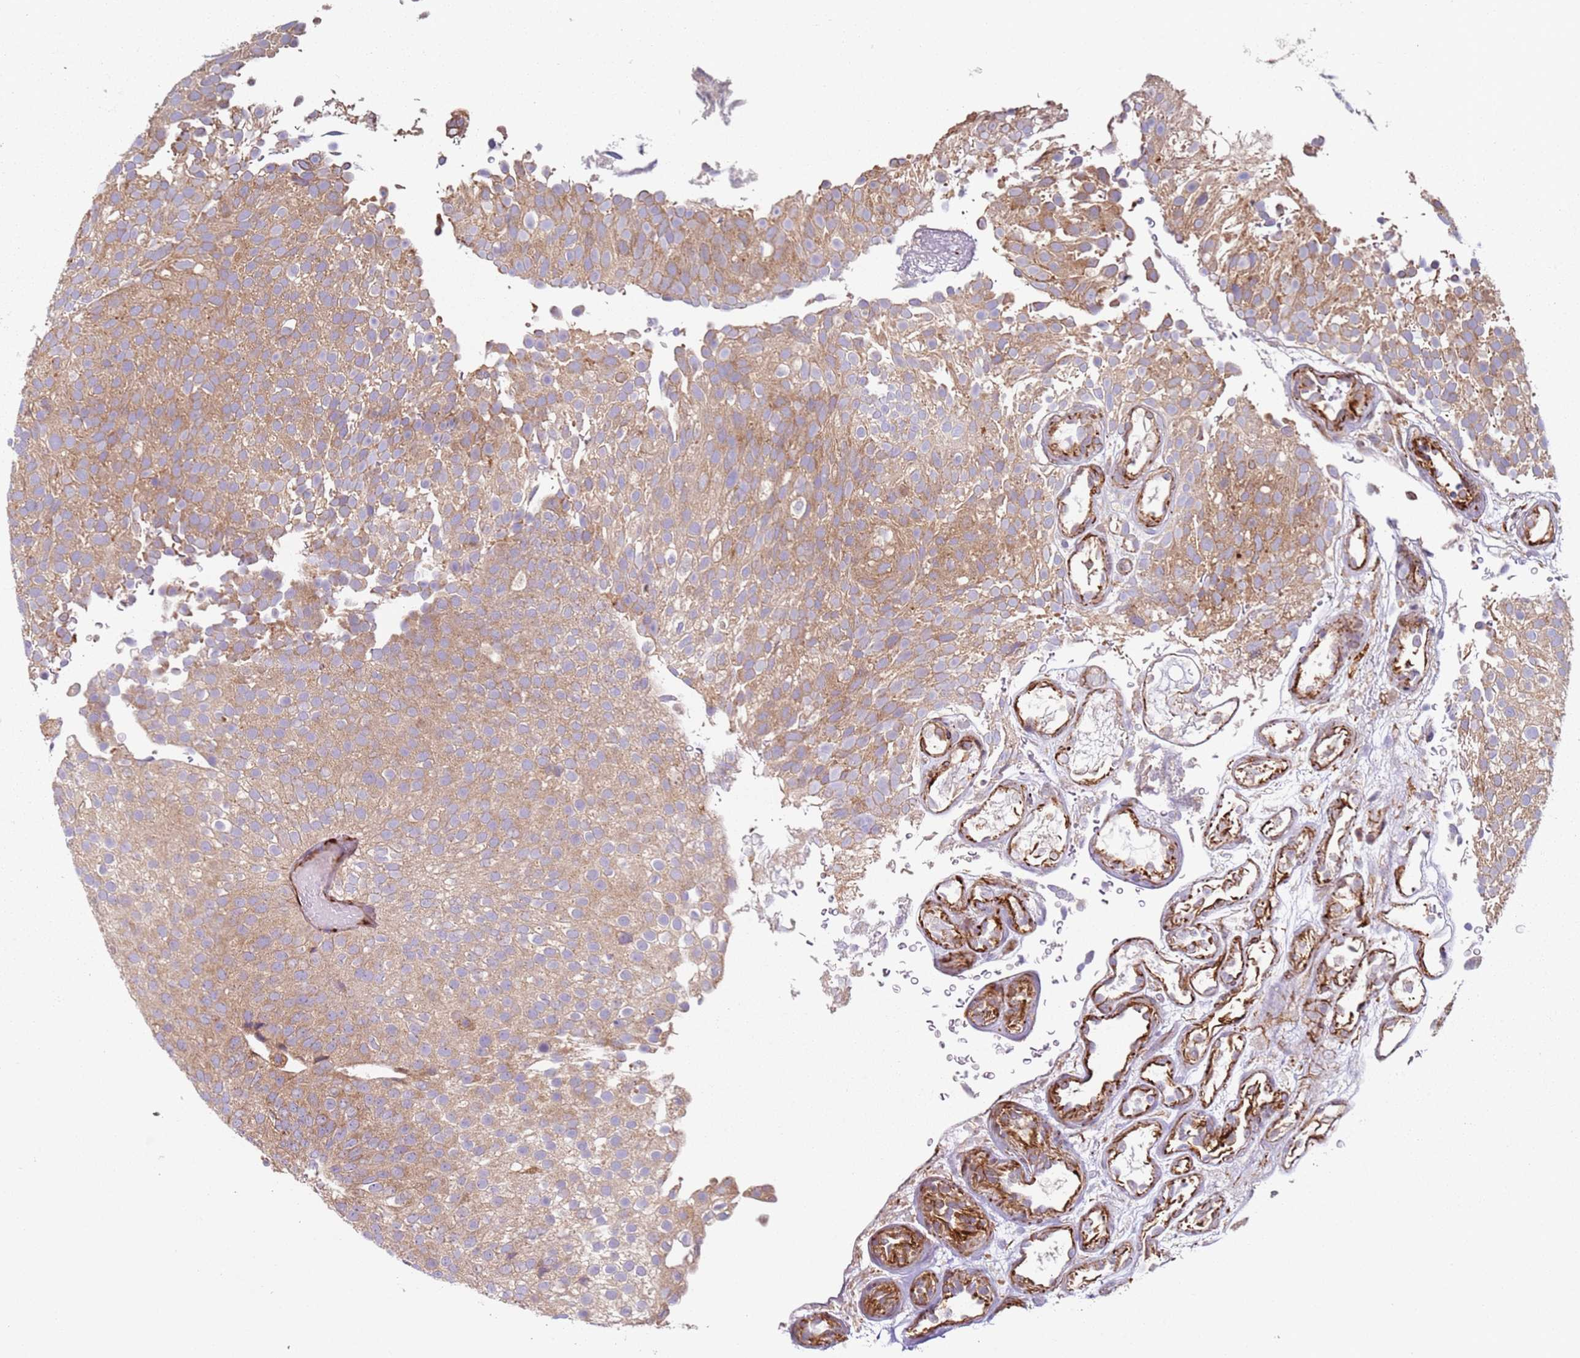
{"staining": {"intensity": "moderate", "quantity": ">75%", "location": "cytoplasmic/membranous"}, "tissue": "urothelial cancer", "cell_type": "Tumor cells", "image_type": "cancer", "snomed": [{"axis": "morphology", "description": "Urothelial carcinoma, Low grade"}, {"axis": "topography", "description": "Urinary bladder"}], "caption": "This photomicrograph displays IHC staining of urothelial carcinoma (low-grade), with medium moderate cytoplasmic/membranous expression in about >75% of tumor cells.", "gene": "SNAPIN", "patient": {"sex": "male", "age": 78}}